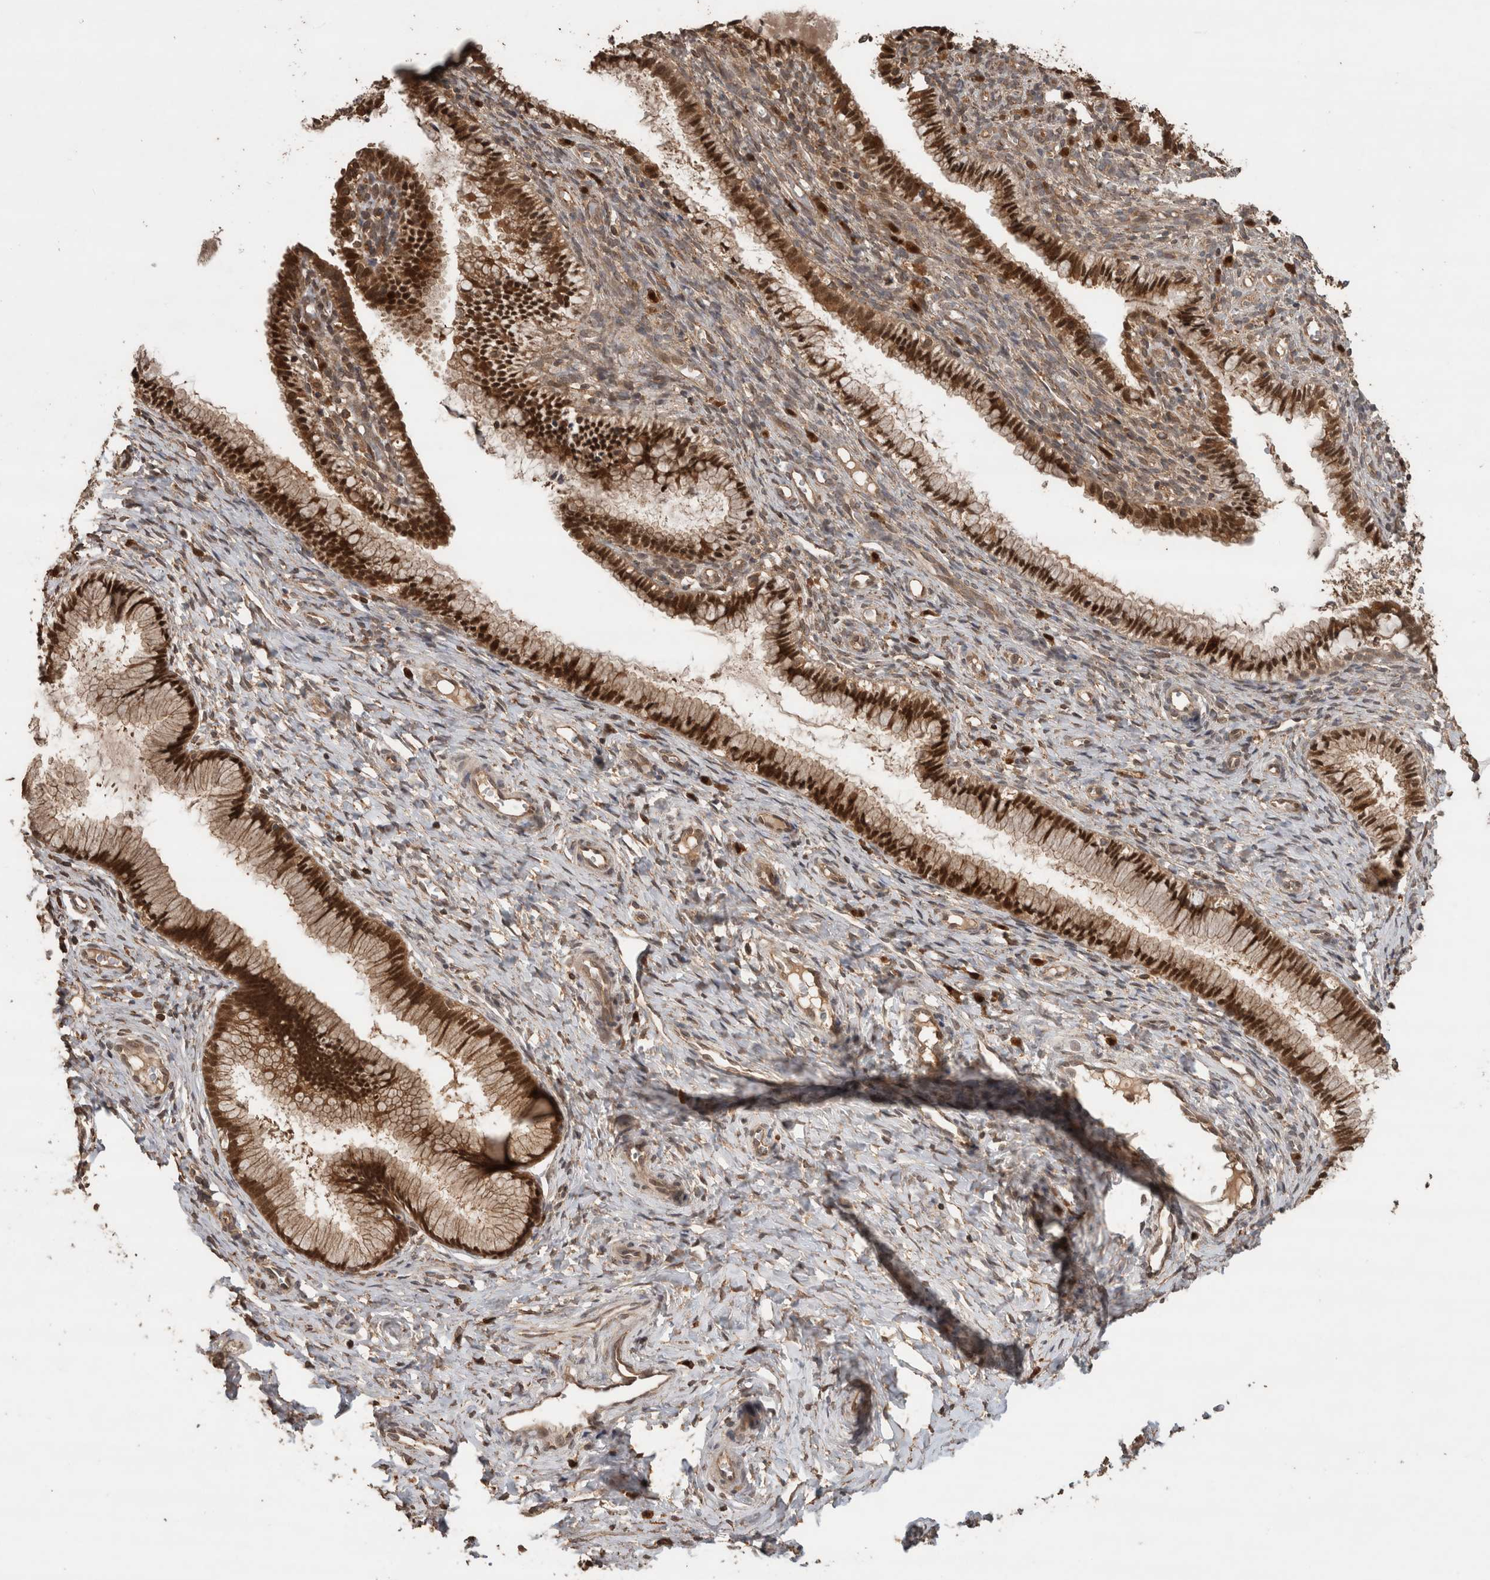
{"staining": {"intensity": "strong", "quantity": ">75%", "location": "nuclear"}, "tissue": "cervix", "cell_type": "Glandular cells", "image_type": "normal", "snomed": [{"axis": "morphology", "description": "Normal tissue, NOS"}, {"axis": "topography", "description": "Cervix"}], "caption": "IHC (DAB) staining of normal cervix shows strong nuclear protein staining in about >75% of glandular cells.", "gene": "OTUD7B", "patient": {"sex": "female", "age": 27}}